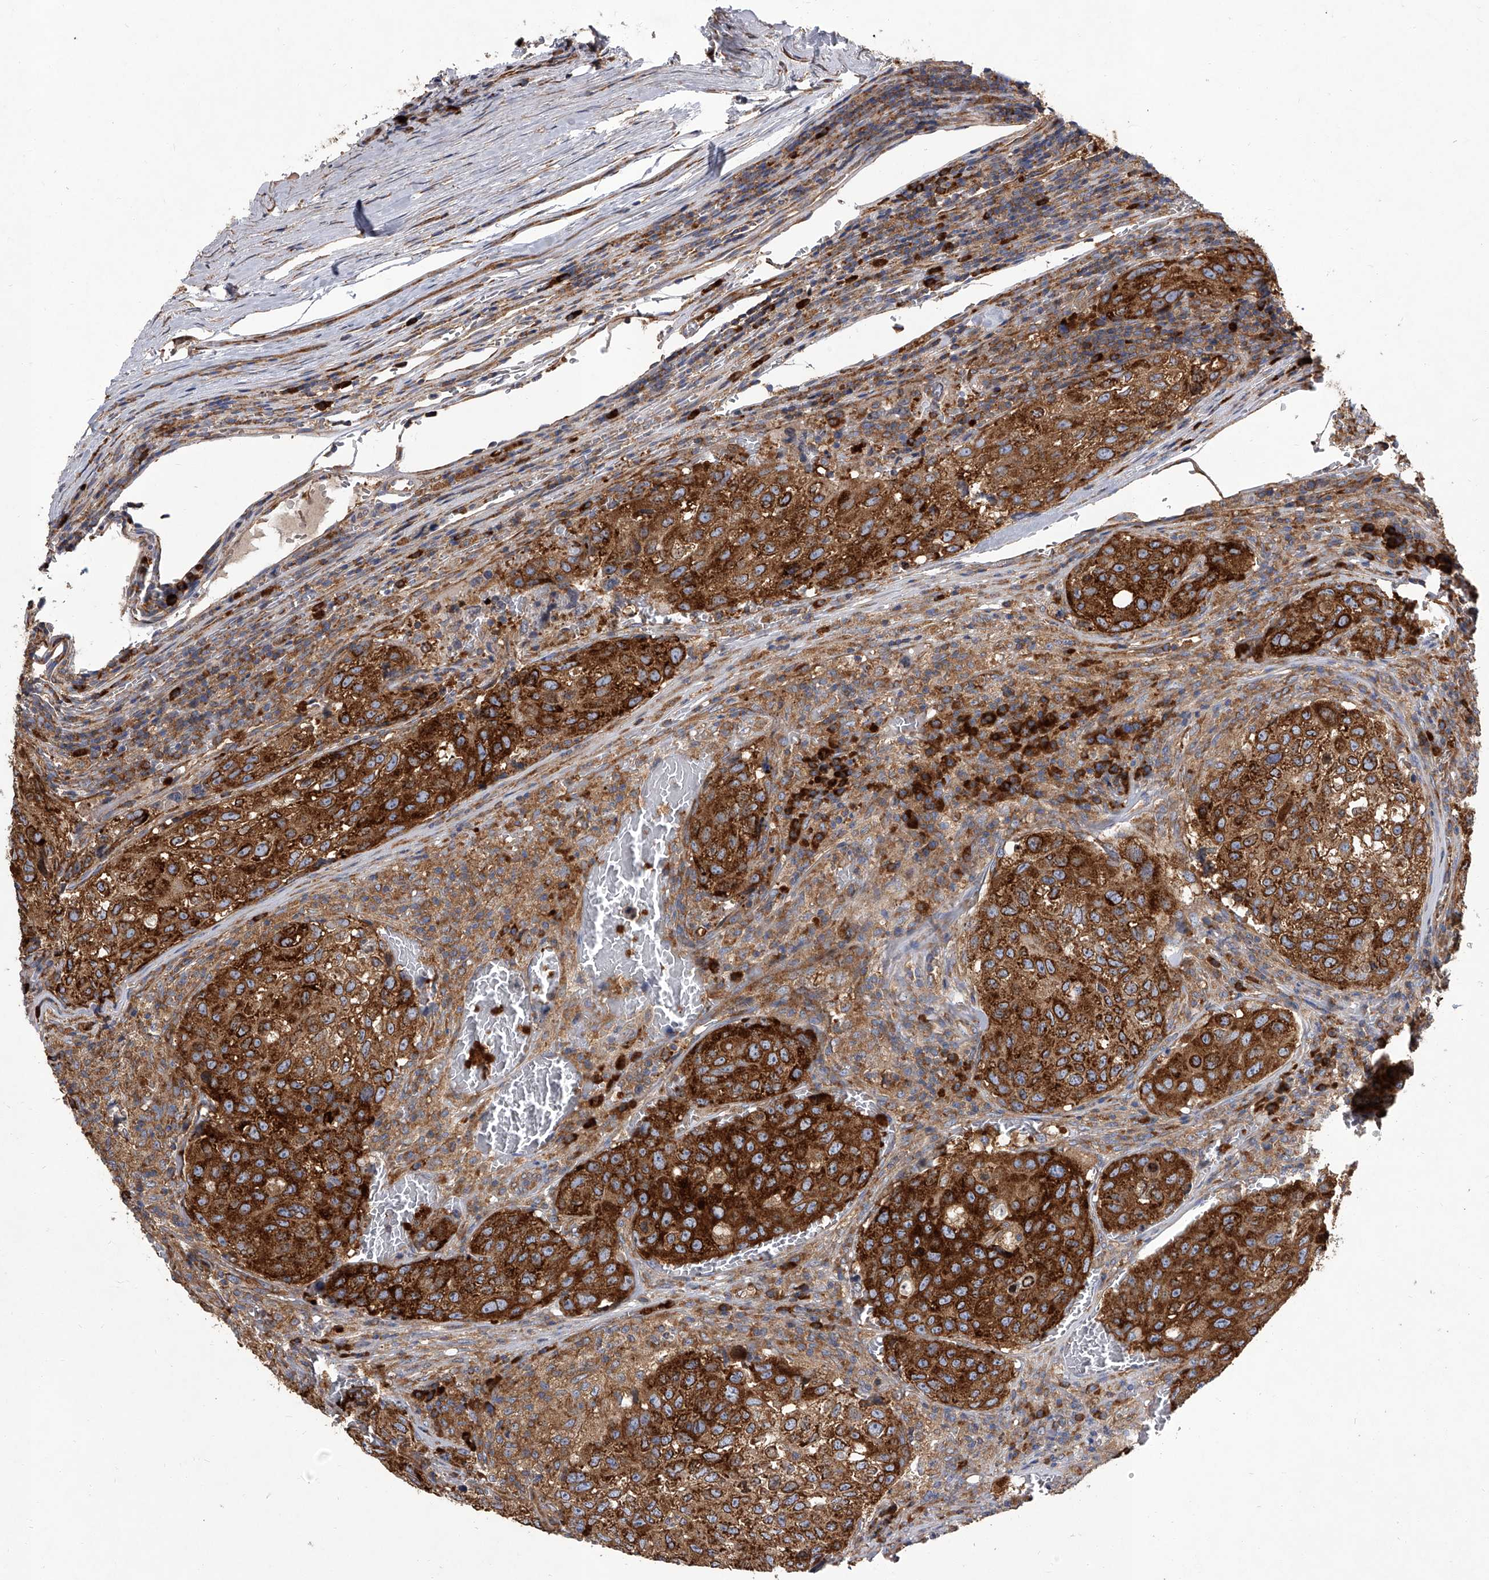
{"staining": {"intensity": "strong", "quantity": ">75%", "location": "cytoplasmic/membranous"}, "tissue": "urothelial cancer", "cell_type": "Tumor cells", "image_type": "cancer", "snomed": [{"axis": "morphology", "description": "Urothelial carcinoma, High grade"}, {"axis": "topography", "description": "Lymph node"}, {"axis": "topography", "description": "Urinary bladder"}], "caption": "Strong cytoplasmic/membranous expression is seen in about >75% of tumor cells in urothelial cancer.", "gene": "EIF2S2", "patient": {"sex": "male", "age": 51}}